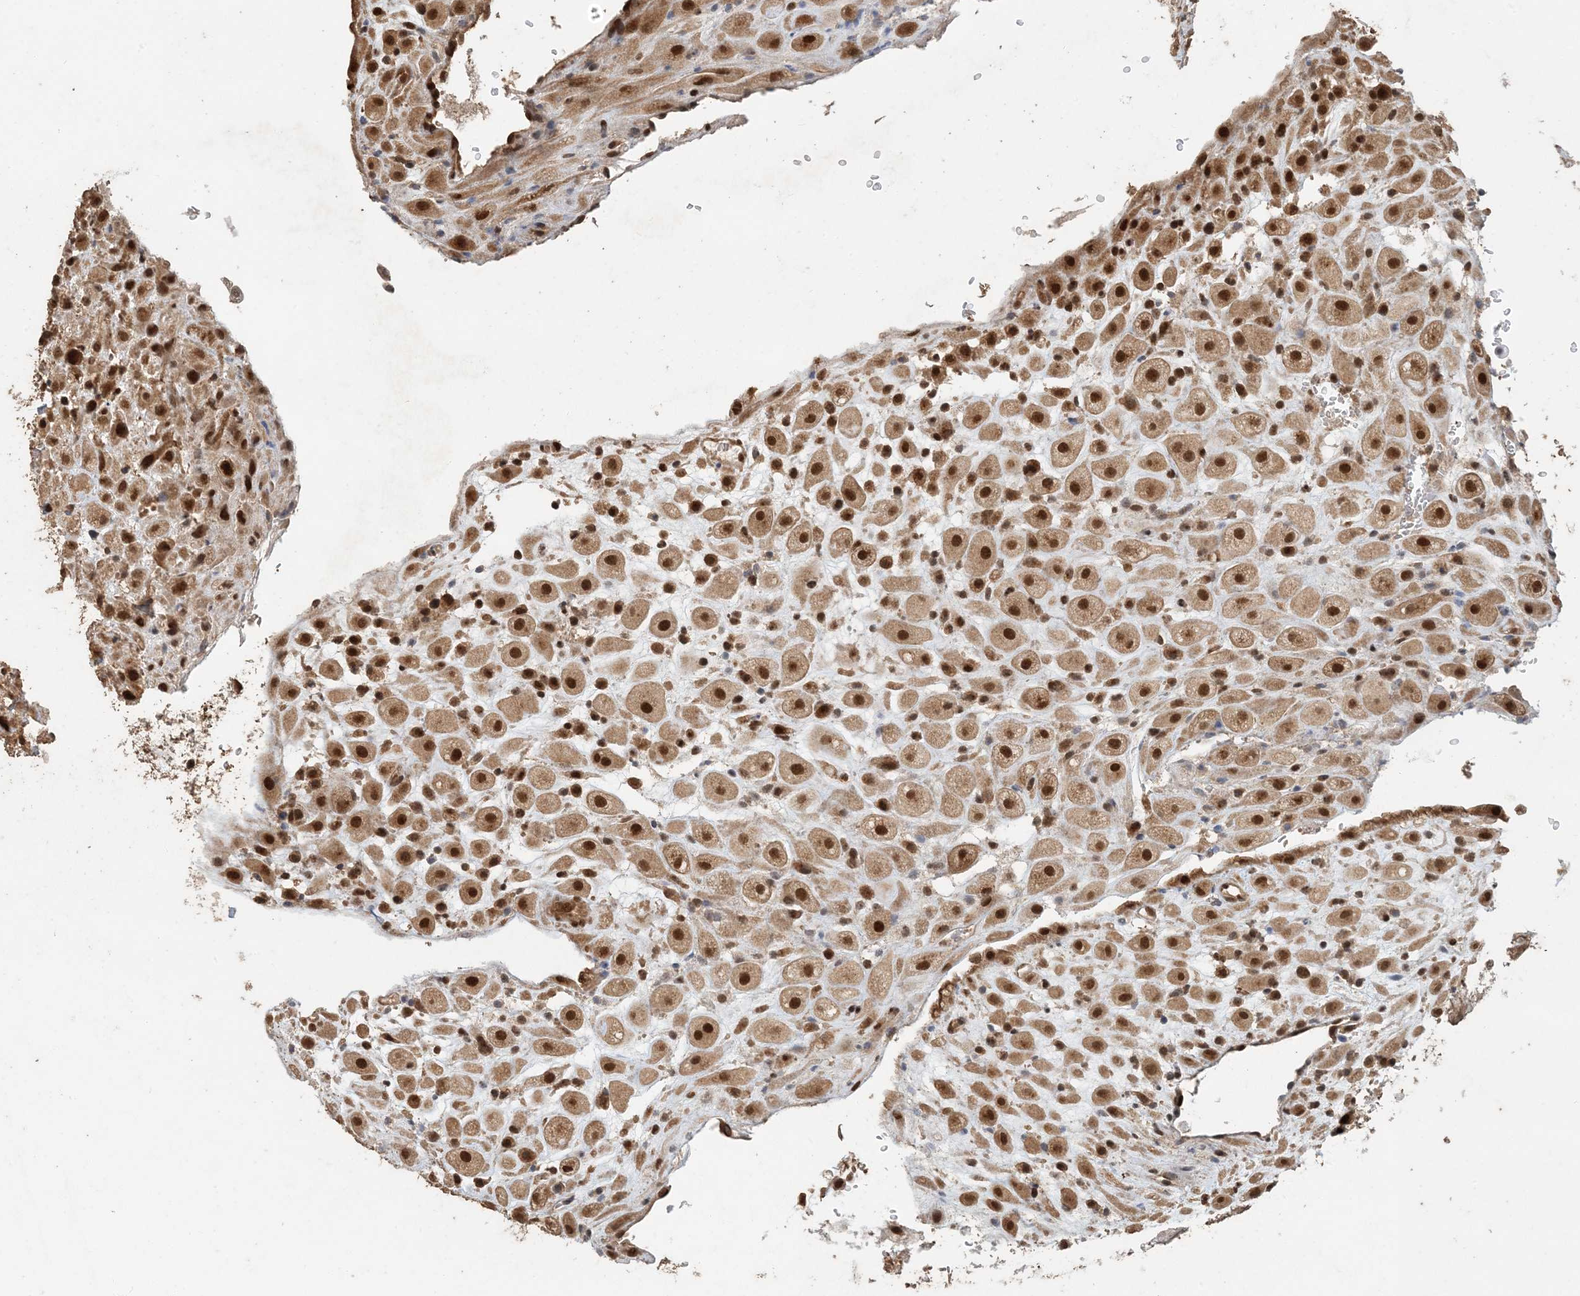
{"staining": {"intensity": "strong", "quantity": ">75%", "location": "cytoplasmic/membranous,nuclear"}, "tissue": "placenta", "cell_type": "Decidual cells", "image_type": "normal", "snomed": [{"axis": "morphology", "description": "Normal tissue, NOS"}, {"axis": "topography", "description": "Placenta"}], "caption": "Placenta stained with a brown dye displays strong cytoplasmic/membranous,nuclear positive staining in approximately >75% of decidual cells.", "gene": "ATP13A2", "patient": {"sex": "female", "age": 35}}